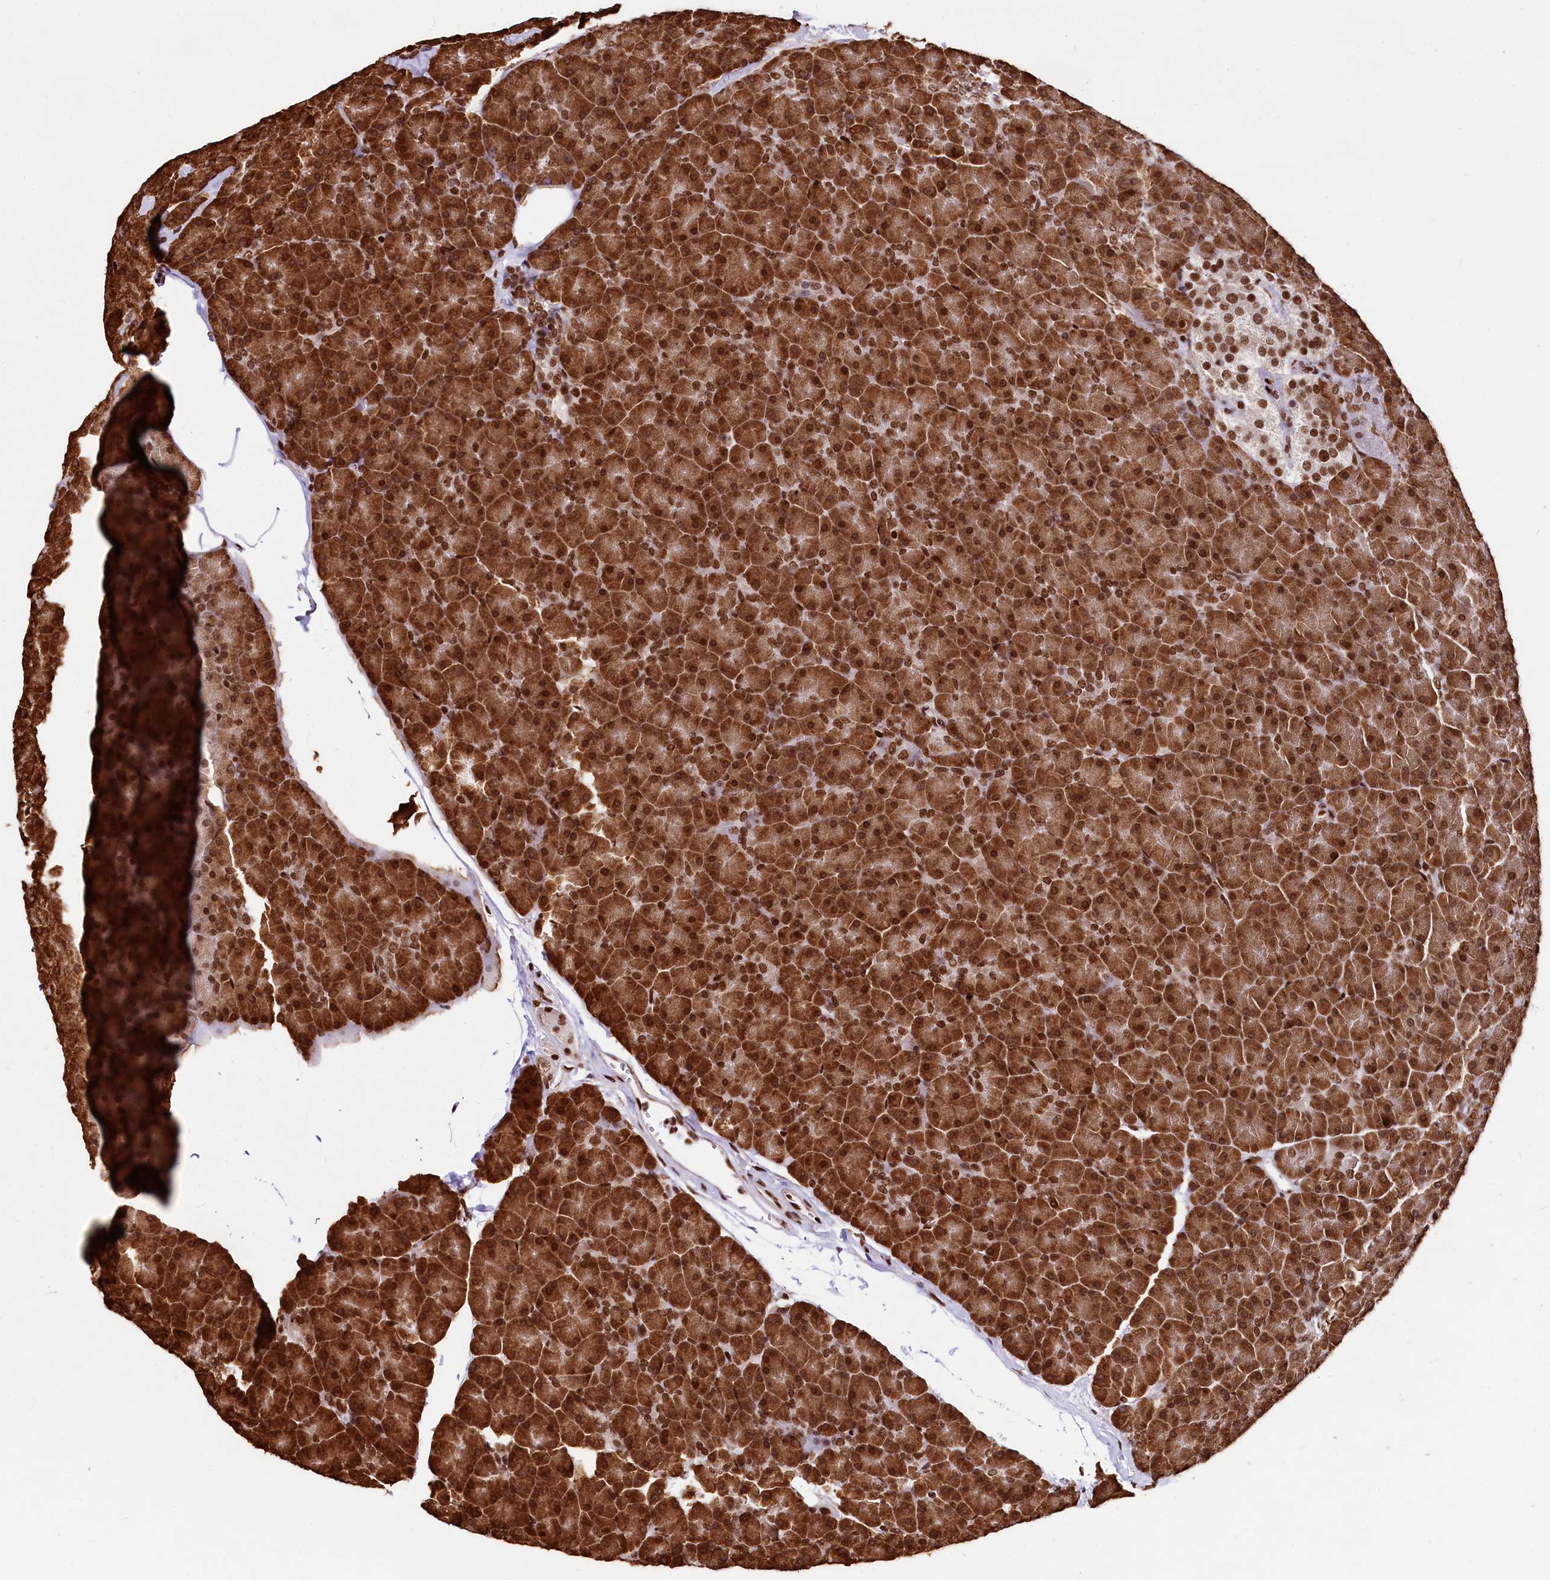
{"staining": {"intensity": "strong", "quantity": ">75%", "location": "cytoplasmic/membranous,nuclear"}, "tissue": "pancreas", "cell_type": "Exocrine glandular cells", "image_type": "normal", "snomed": [{"axis": "morphology", "description": "Normal tissue, NOS"}, {"axis": "topography", "description": "Pancreas"}], "caption": "Protein staining exhibits strong cytoplasmic/membranous,nuclear positivity in approximately >75% of exocrine glandular cells in unremarkable pancreas.", "gene": "PDS5B", "patient": {"sex": "male", "age": 36}}